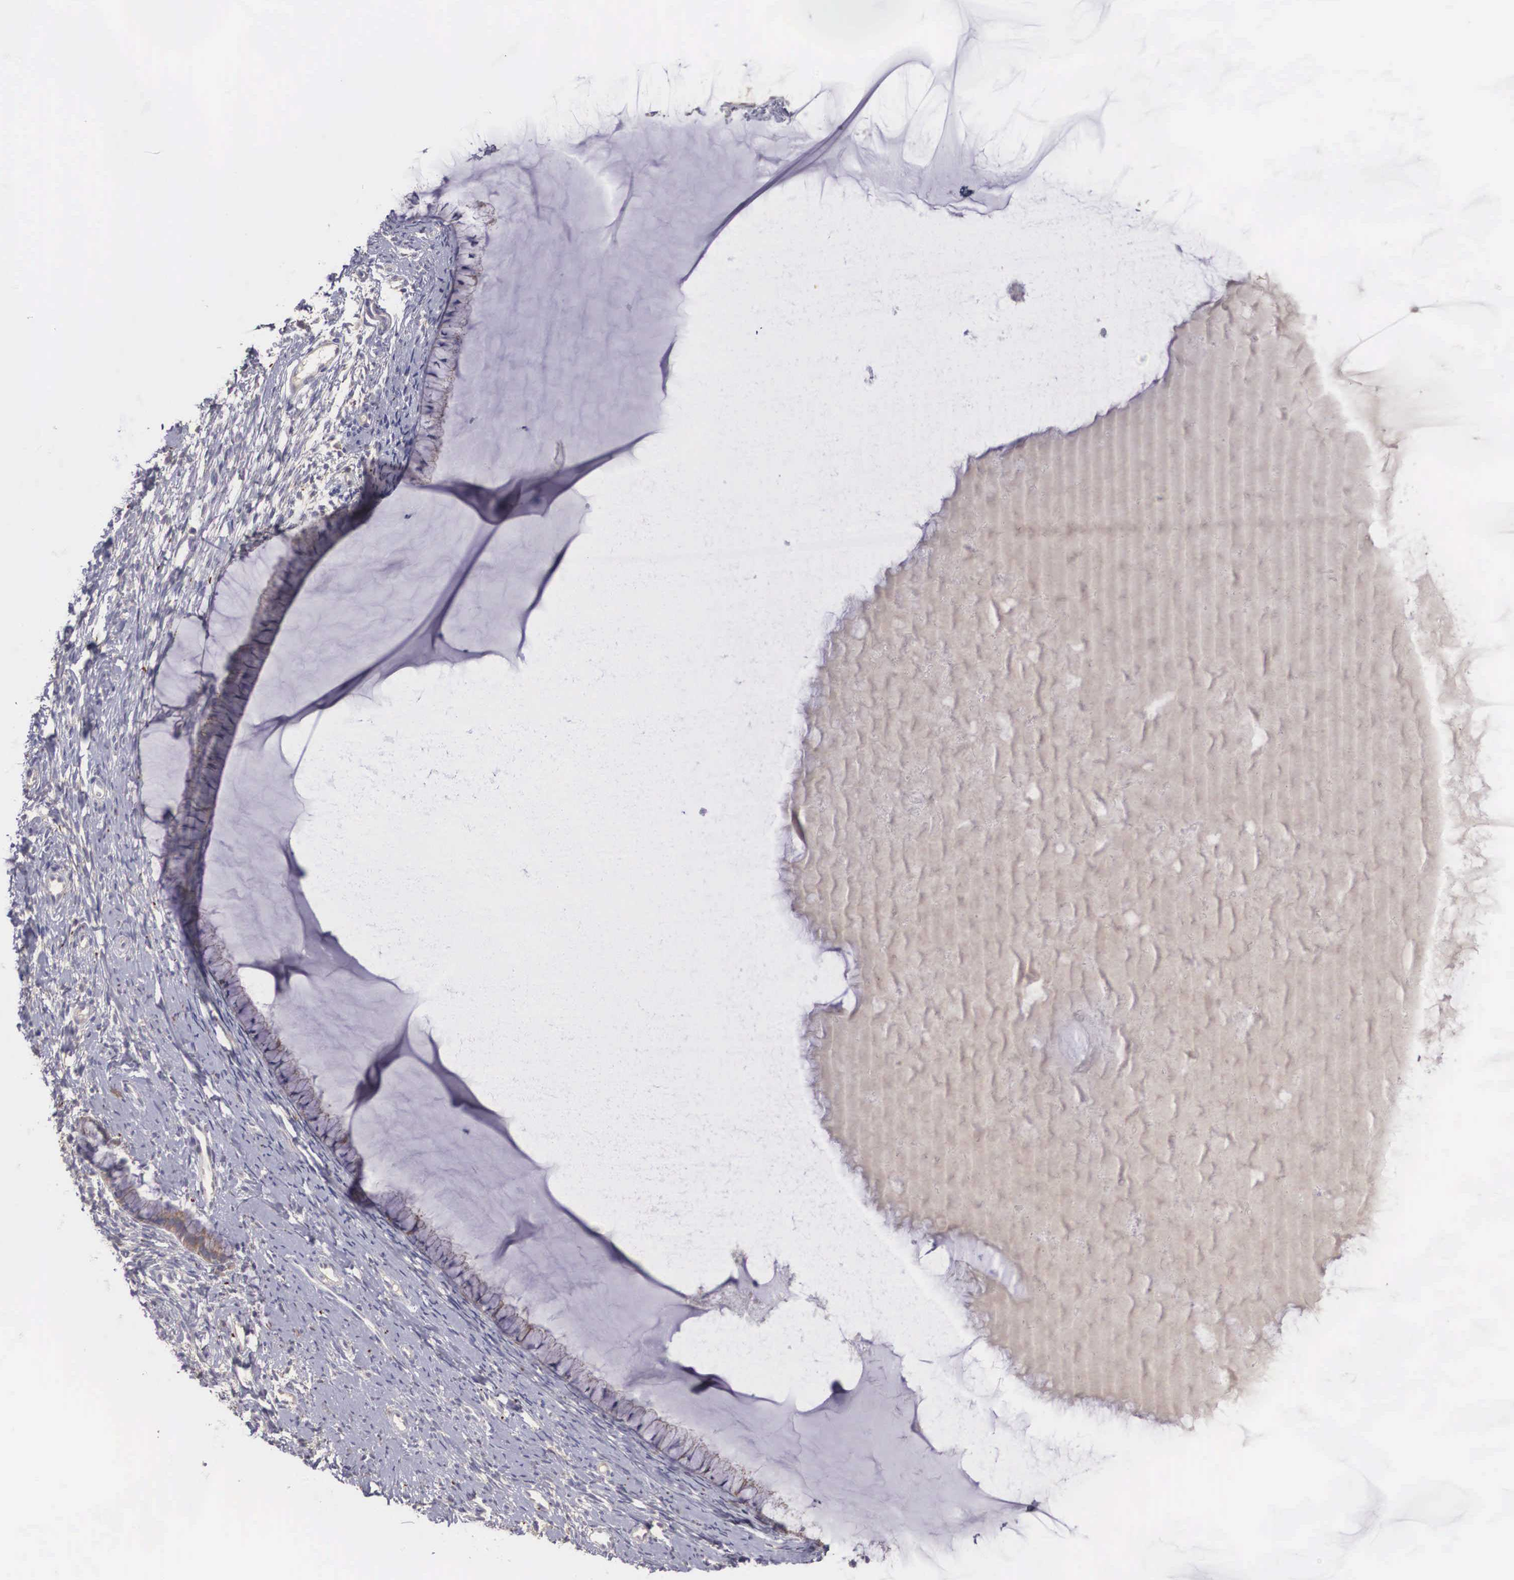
{"staining": {"intensity": "moderate", "quantity": ">75%", "location": "cytoplasmic/membranous"}, "tissue": "cervix", "cell_type": "Glandular cells", "image_type": "normal", "snomed": [{"axis": "morphology", "description": "Normal tissue, NOS"}, {"axis": "topography", "description": "Cervix"}], "caption": "The image shows a brown stain indicating the presence of a protein in the cytoplasmic/membranous of glandular cells in cervix.", "gene": "NREP", "patient": {"sex": "female", "age": 82}}